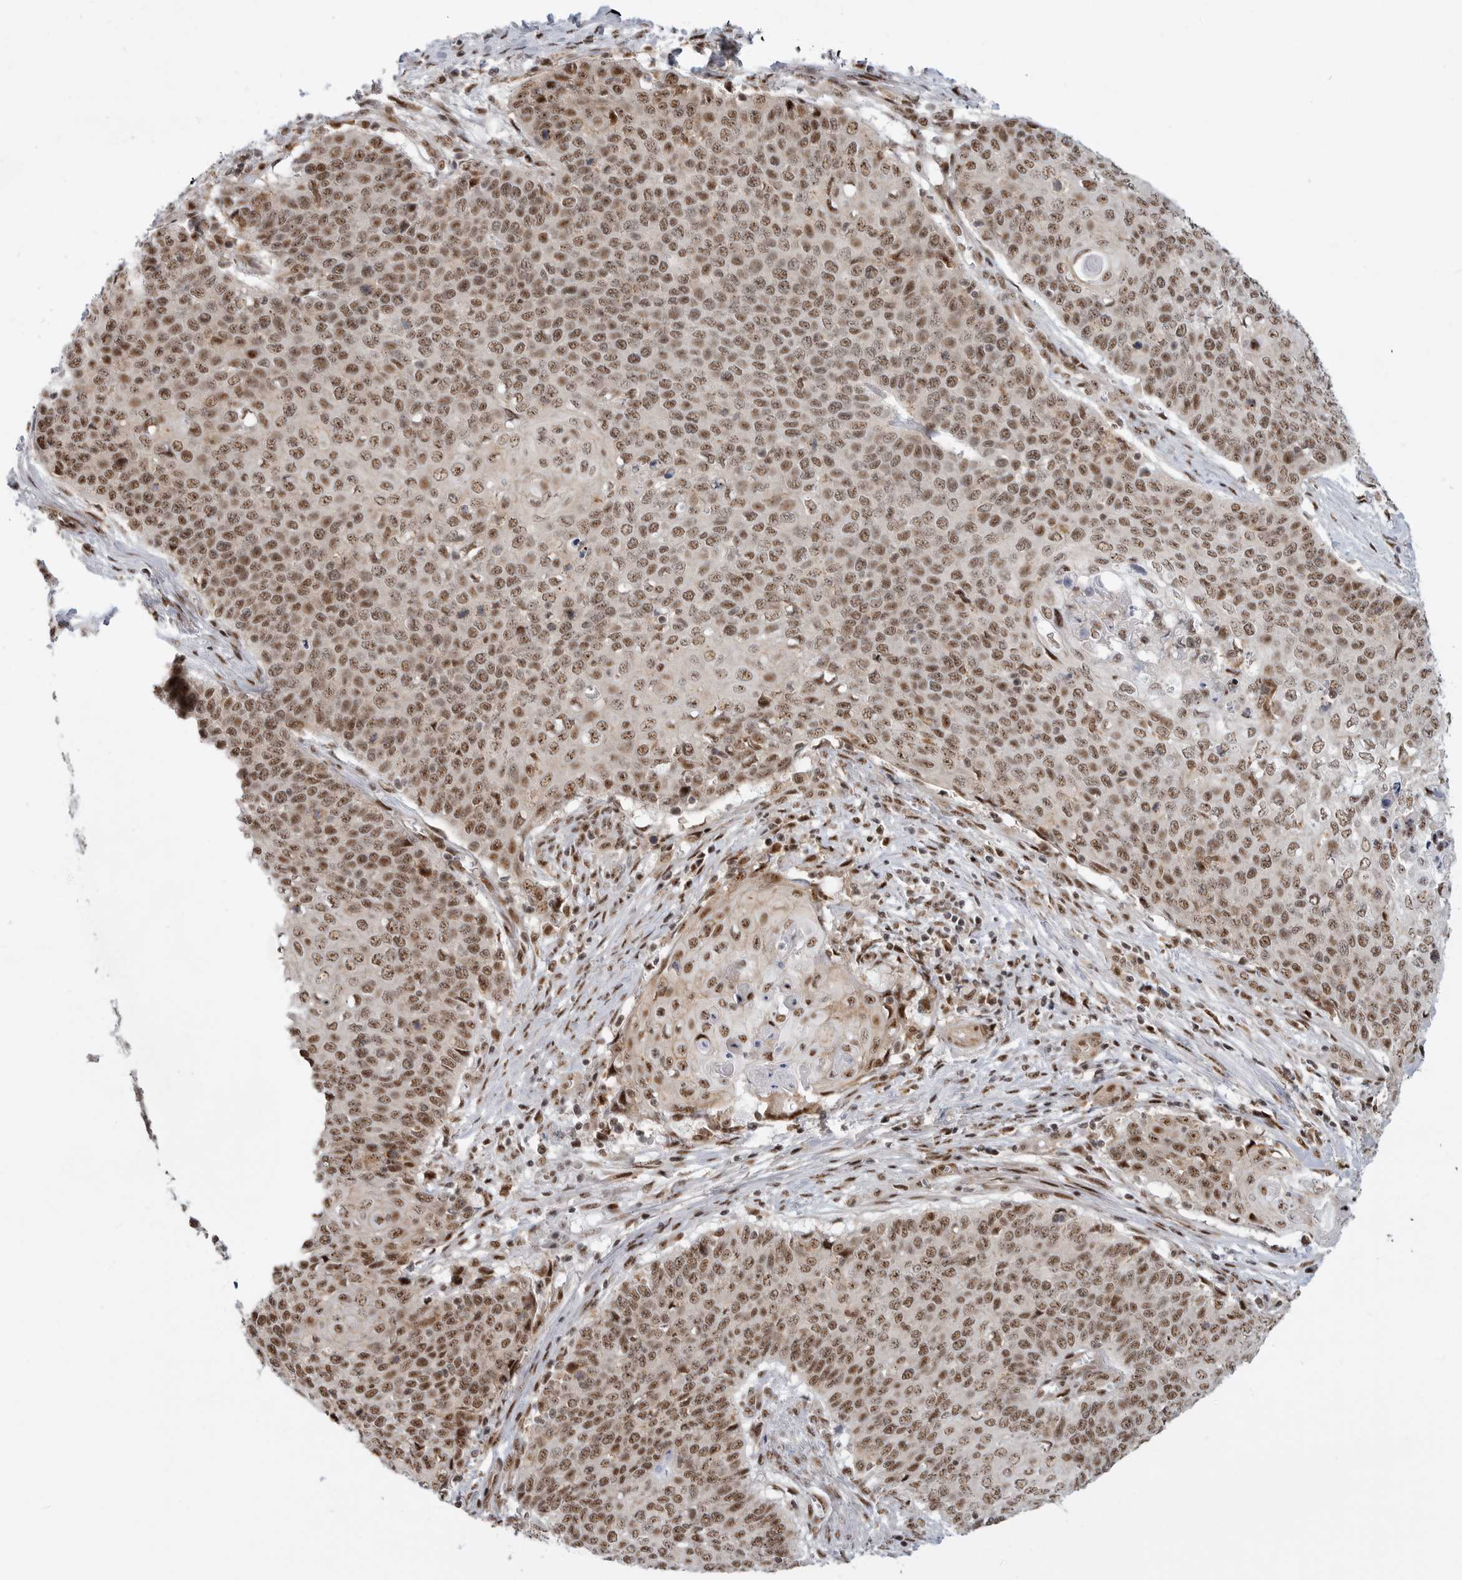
{"staining": {"intensity": "moderate", "quantity": ">75%", "location": "nuclear"}, "tissue": "cervical cancer", "cell_type": "Tumor cells", "image_type": "cancer", "snomed": [{"axis": "morphology", "description": "Squamous cell carcinoma, NOS"}, {"axis": "topography", "description": "Cervix"}], "caption": "Immunohistochemistry micrograph of neoplastic tissue: cervical cancer stained using immunohistochemistry displays medium levels of moderate protein expression localized specifically in the nuclear of tumor cells, appearing as a nuclear brown color.", "gene": "GPATCH2", "patient": {"sex": "female", "age": 39}}